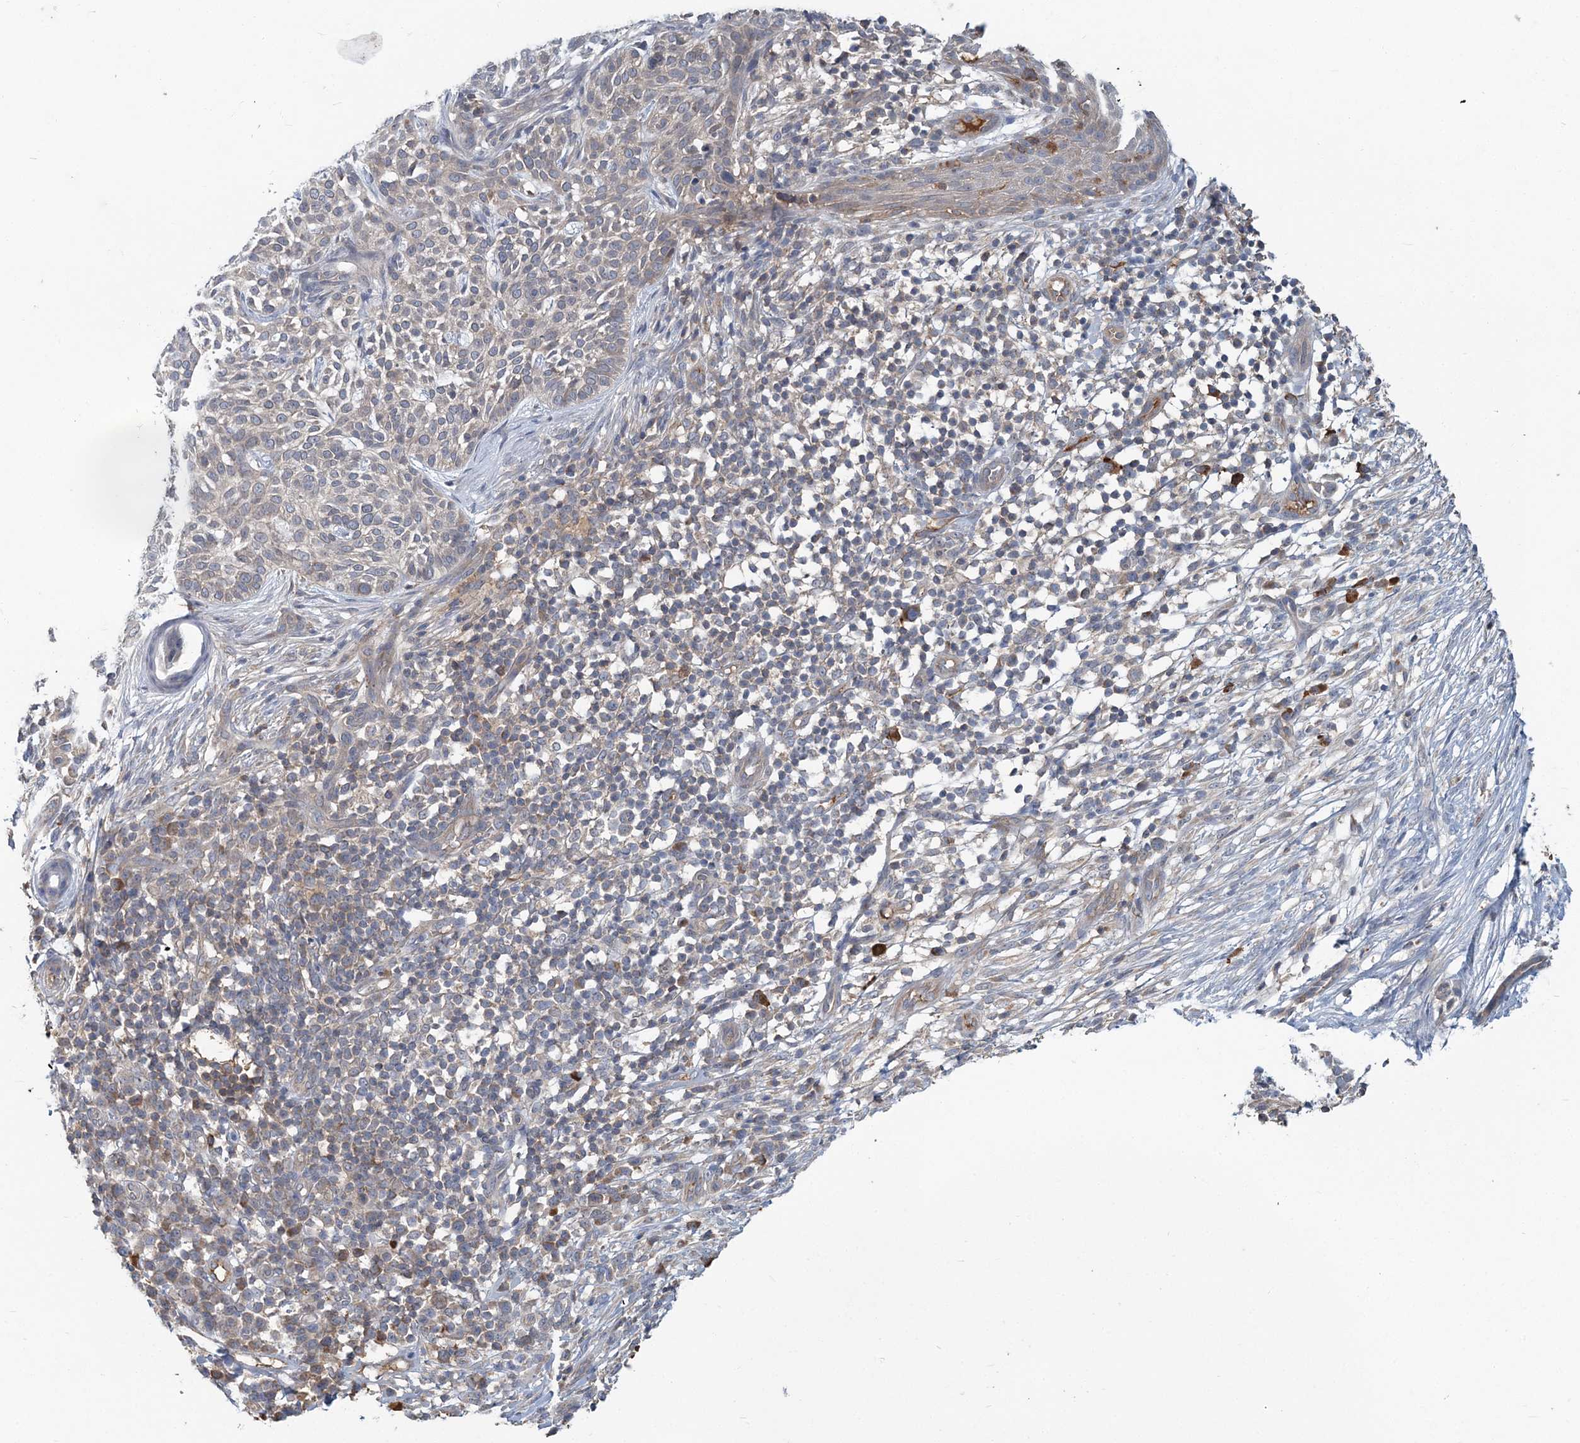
{"staining": {"intensity": "negative", "quantity": "none", "location": "none"}, "tissue": "skin cancer", "cell_type": "Tumor cells", "image_type": "cancer", "snomed": [{"axis": "morphology", "description": "Basal cell carcinoma"}, {"axis": "topography", "description": "Skin"}], "caption": "An IHC histopathology image of basal cell carcinoma (skin) is shown. There is no staining in tumor cells of basal cell carcinoma (skin).", "gene": "RNF25", "patient": {"sex": "female", "age": 64}}